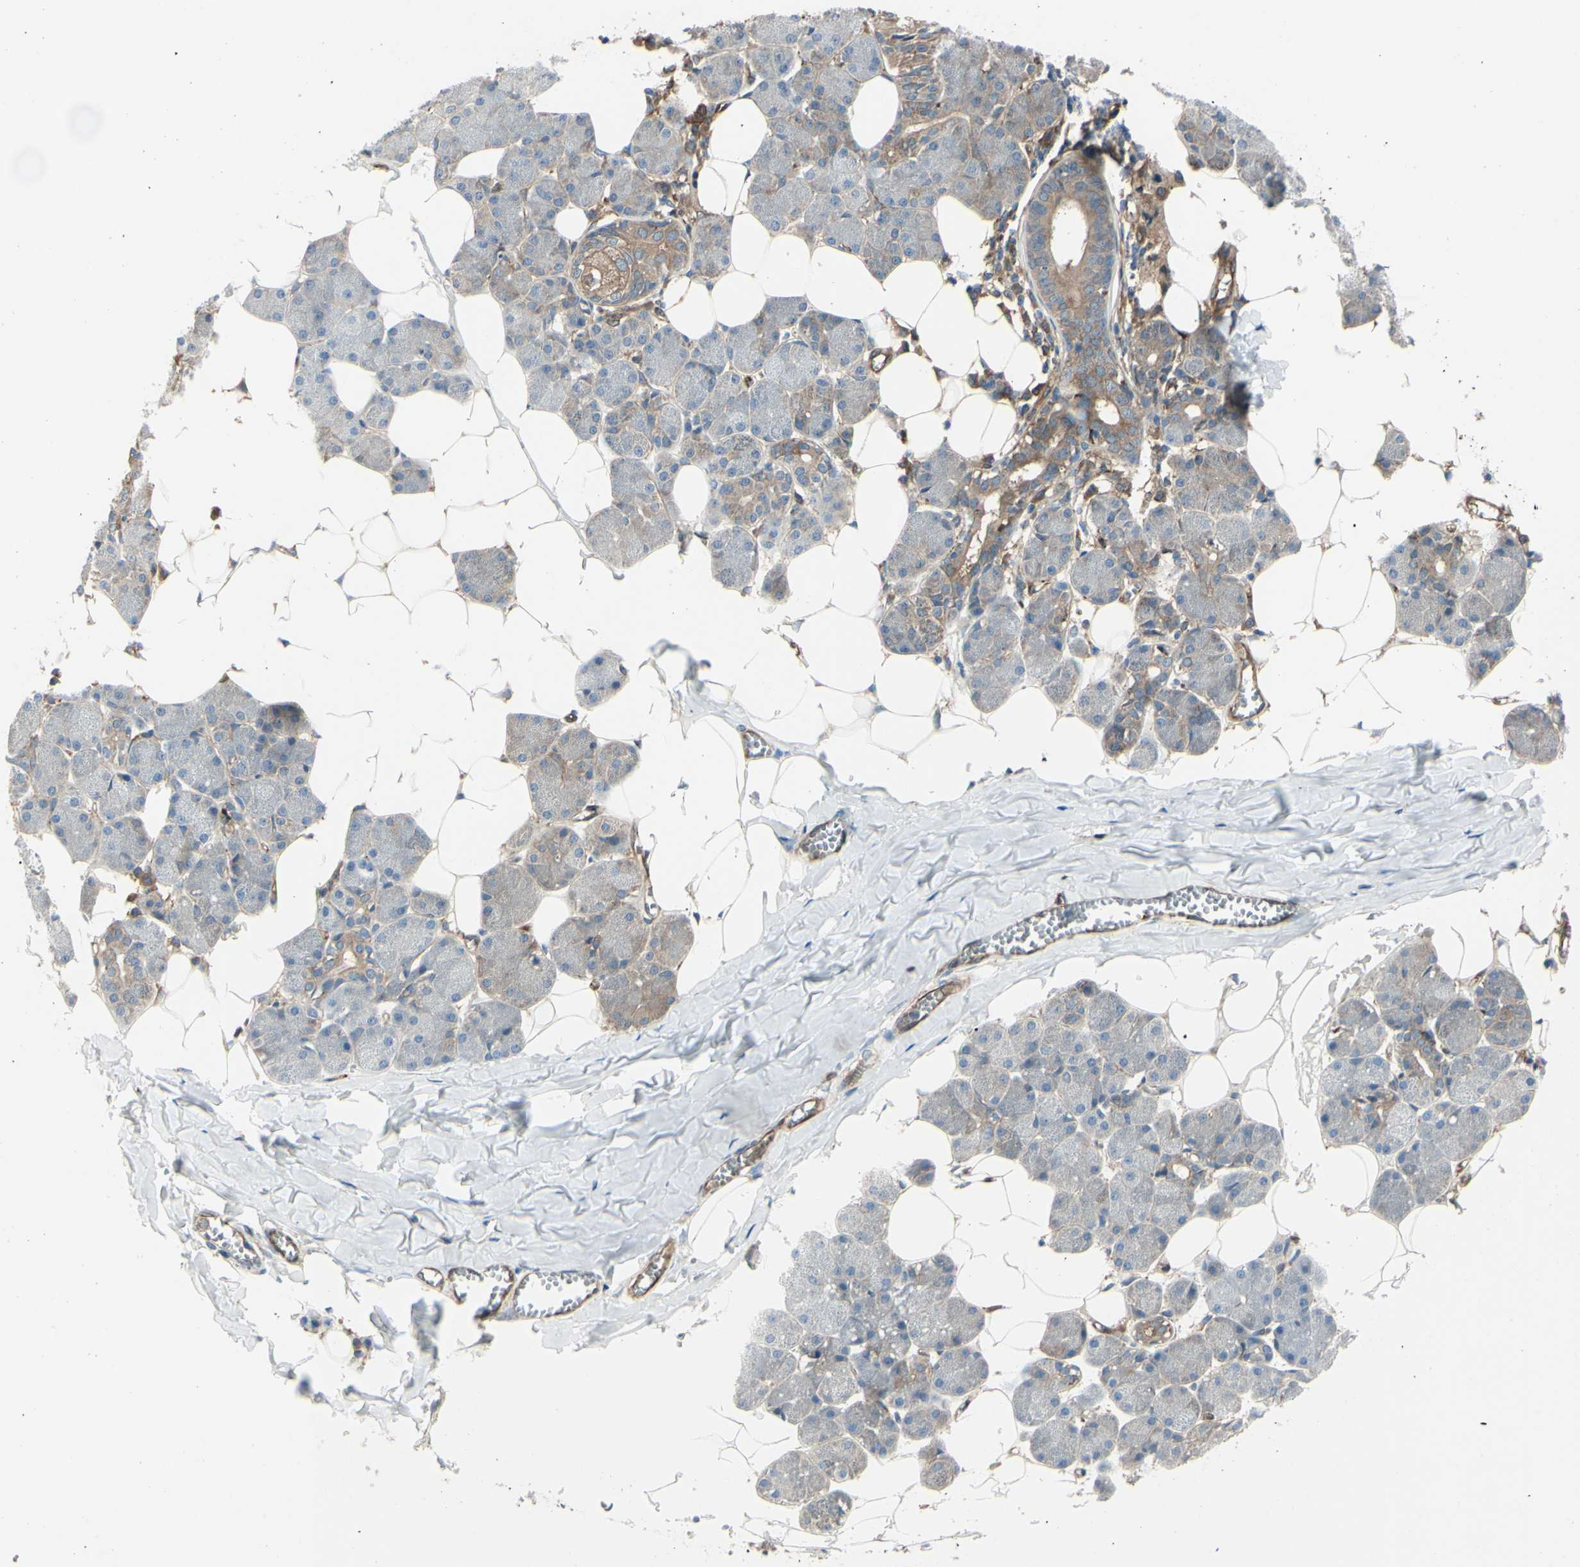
{"staining": {"intensity": "weak", "quantity": "25%-75%", "location": "cytoplasmic/membranous"}, "tissue": "salivary gland", "cell_type": "Glandular cells", "image_type": "normal", "snomed": [{"axis": "morphology", "description": "Normal tissue, NOS"}, {"axis": "morphology", "description": "Adenoma, NOS"}, {"axis": "topography", "description": "Salivary gland"}], "caption": "Protein expression analysis of unremarkable salivary gland shows weak cytoplasmic/membranous expression in about 25%-75% of glandular cells.", "gene": "IGSF9B", "patient": {"sex": "female", "age": 32}}